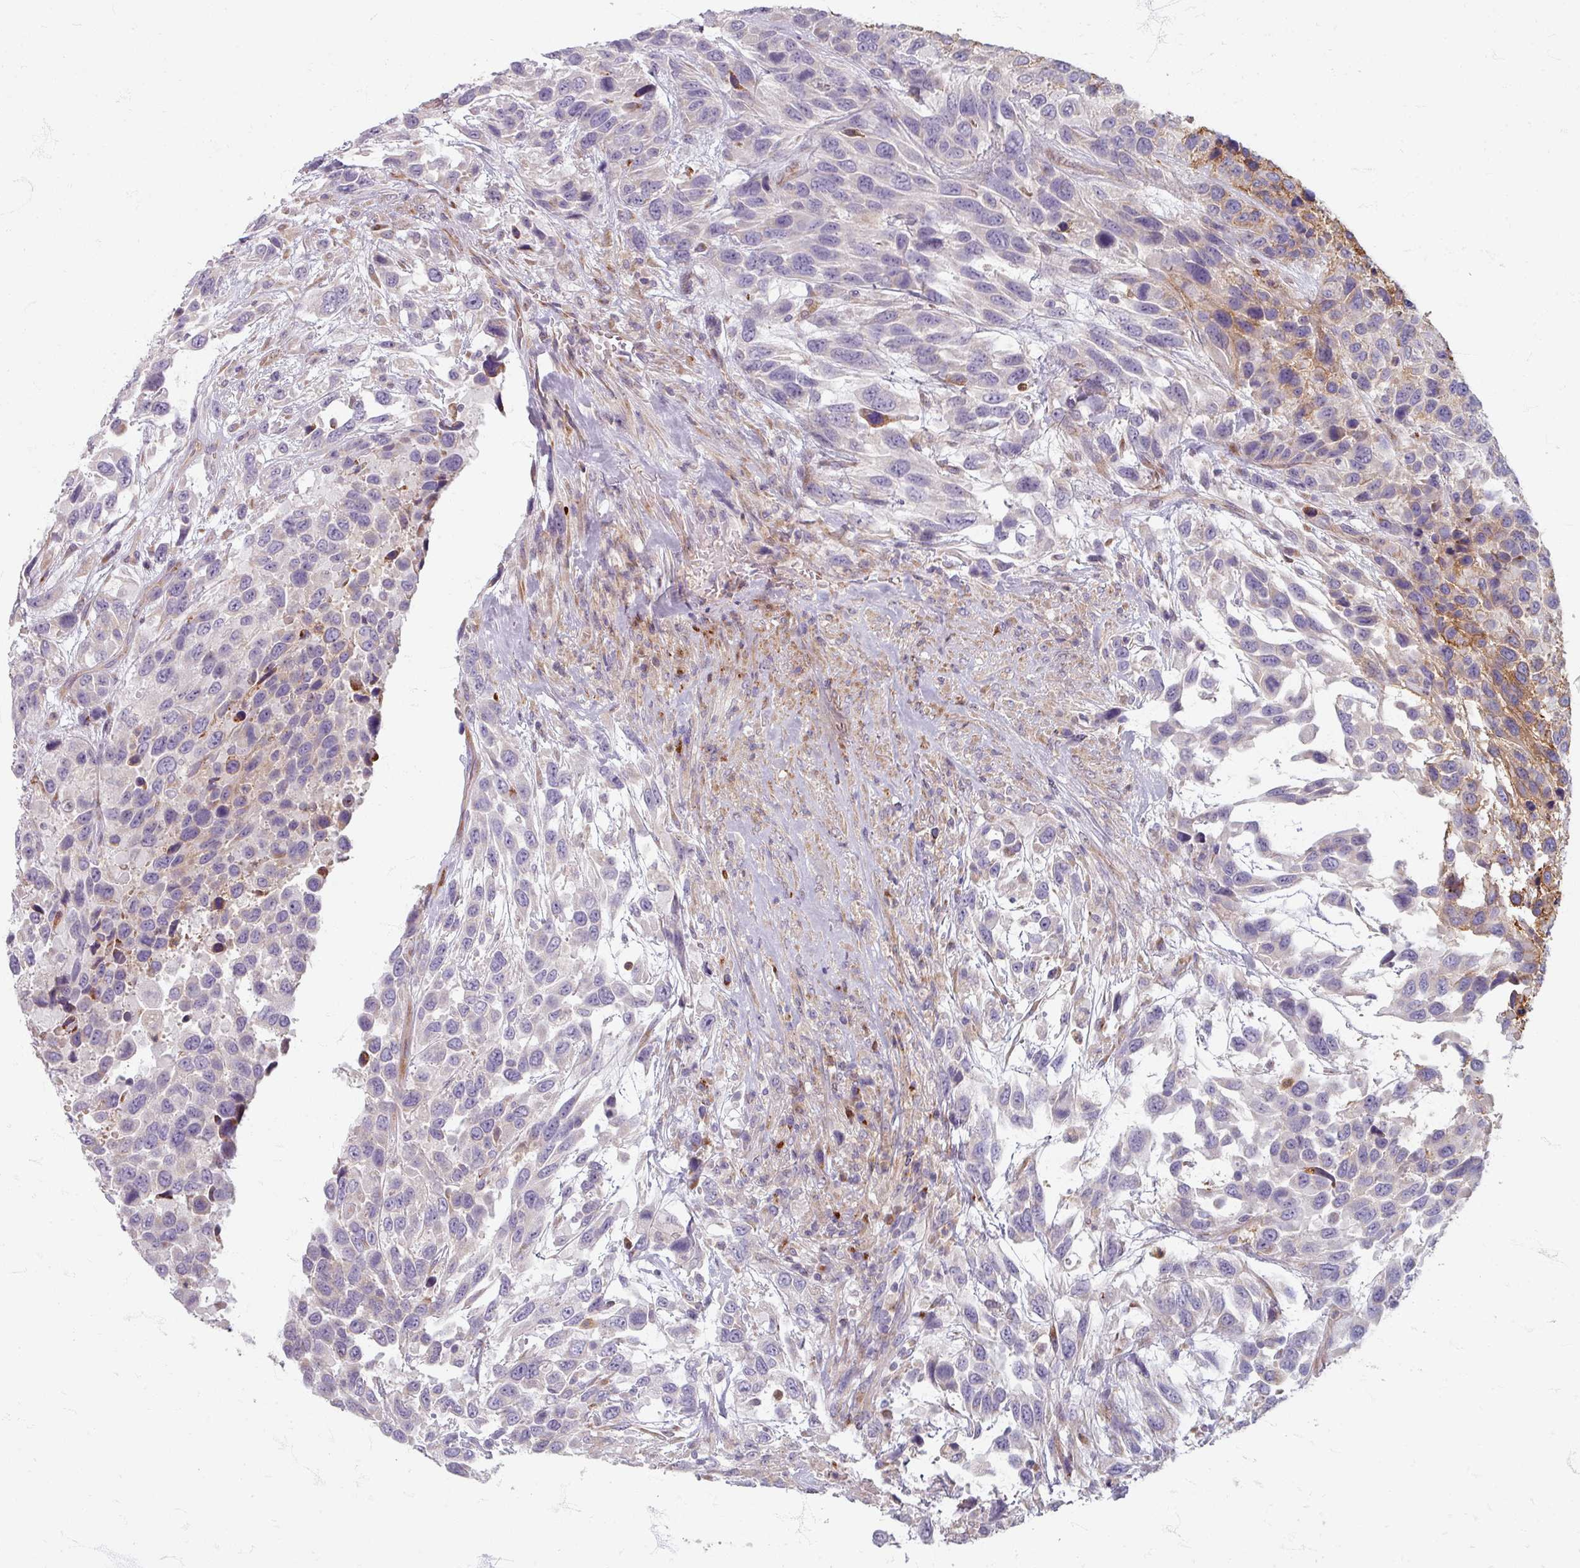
{"staining": {"intensity": "negative", "quantity": "none", "location": "none"}, "tissue": "urothelial cancer", "cell_type": "Tumor cells", "image_type": "cancer", "snomed": [{"axis": "morphology", "description": "Urothelial carcinoma, High grade"}, {"axis": "topography", "description": "Urinary bladder"}], "caption": "High magnification brightfield microscopy of high-grade urothelial carcinoma stained with DAB (brown) and counterstained with hematoxylin (blue): tumor cells show no significant expression. (DAB (3,3'-diaminobenzidine) IHC with hematoxylin counter stain).", "gene": "GABARAPL1", "patient": {"sex": "female", "age": 70}}